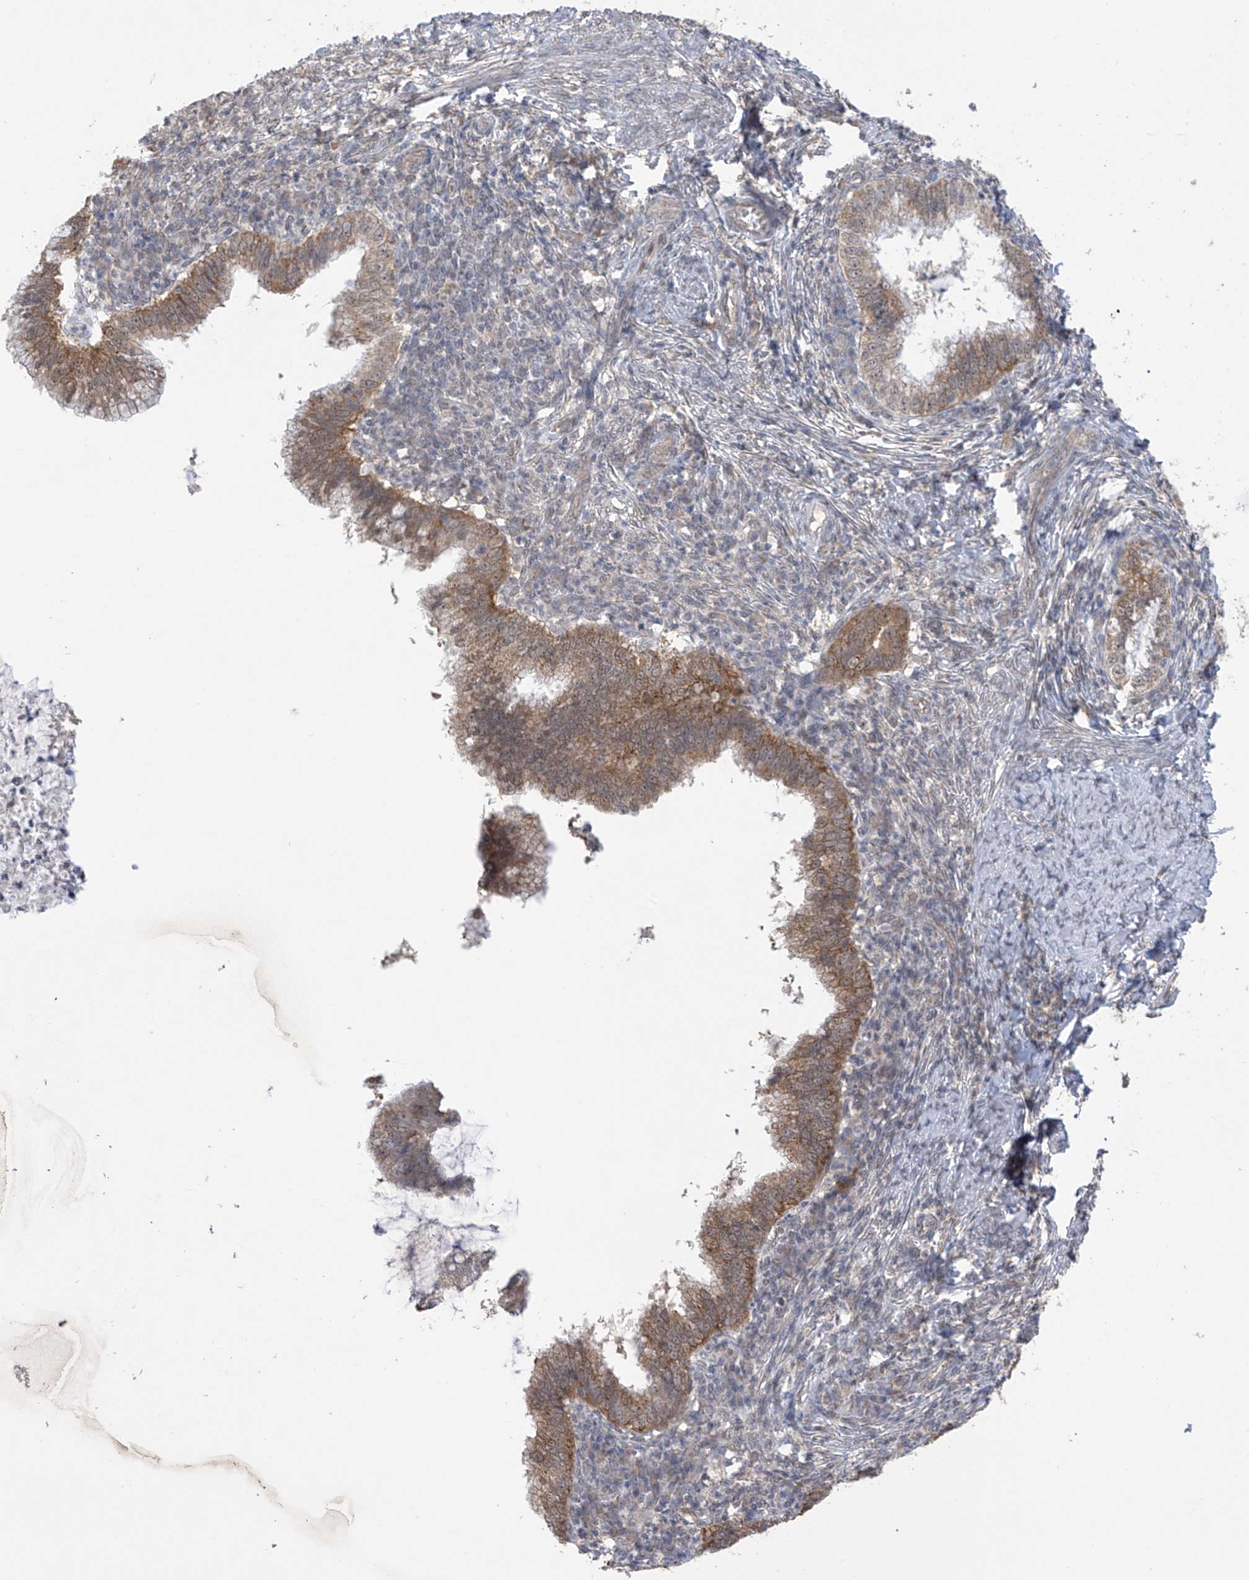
{"staining": {"intensity": "moderate", "quantity": ">75%", "location": "cytoplasmic/membranous,nuclear"}, "tissue": "cervical cancer", "cell_type": "Tumor cells", "image_type": "cancer", "snomed": [{"axis": "morphology", "description": "Adenocarcinoma, NOS"}, {"axis": "topography", "description": "Cervix"}], "caption": "Tumor cells display medium levels of moderate cytoplasmic/membranous and nuclear expression in approximately >75% of cells in cervical cancer (adenocarcinoma). (Stains: DAB in brown, nuclei in blue, Microscopy: brightfield microscopy at high magnification).", "gene": "KIAA1522", "patient": {"sex": "female", "age": 36}}